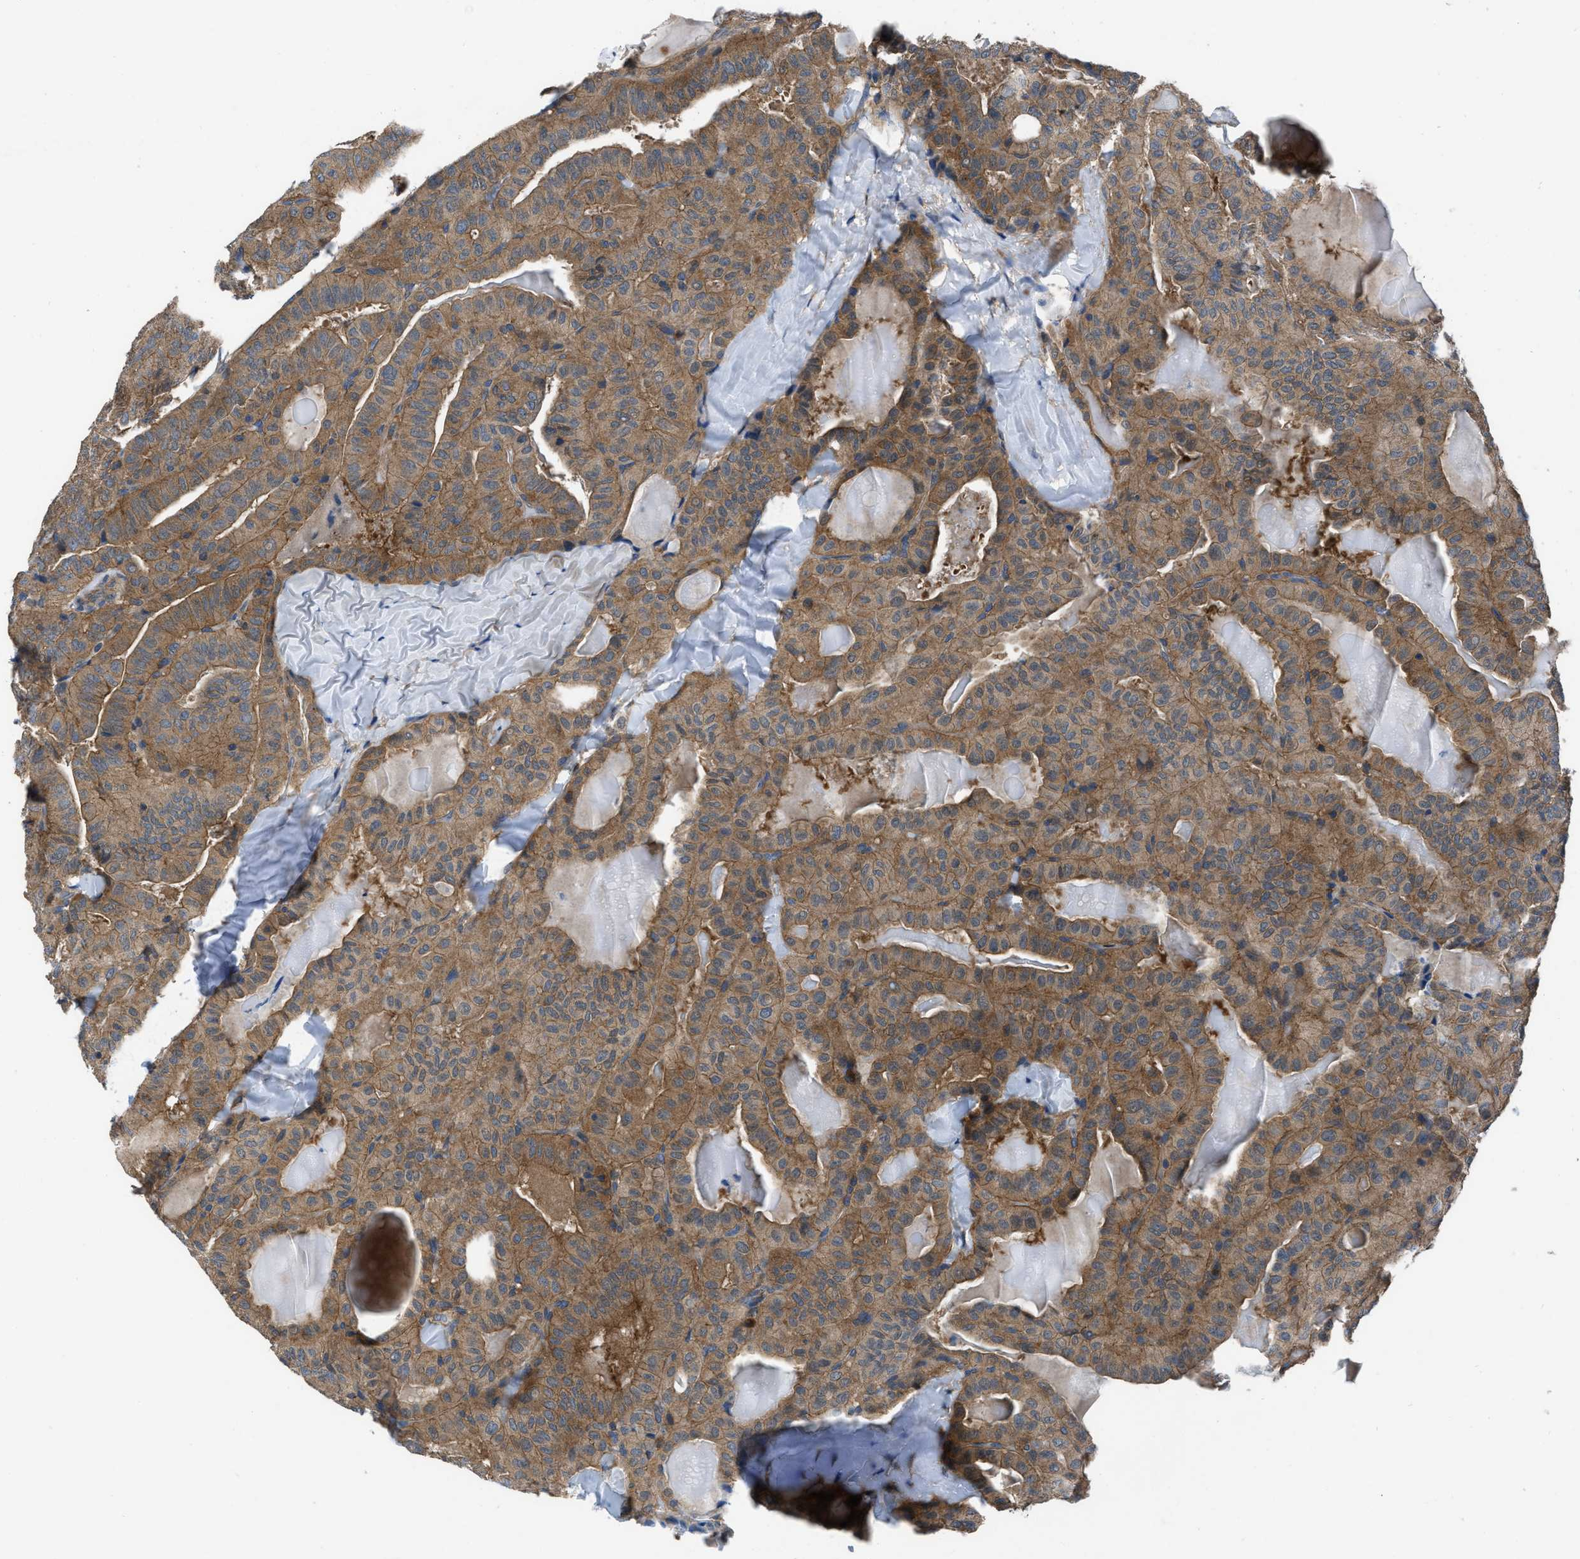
{"staining": {"intensity": "moderate", "quantity": ">75%", "location": "cytoplasmic/membranous"}, "tissue": "thyroid cancer", "cell_type": "Tumor cells", "image_type": "cancer", "snomed": [{"axis": "morphology", "description": "Papillary adenocarcinoma, NOS"}, {"axis": "topography", "description": "Thyroid gland"}], "caption": "Human thyroid papillary adenocarcinoma stained with a protein marker reveals moderate staining in tumor cells.", "gene": "USP25", "patient": {"sex": "male", "age": 77}}